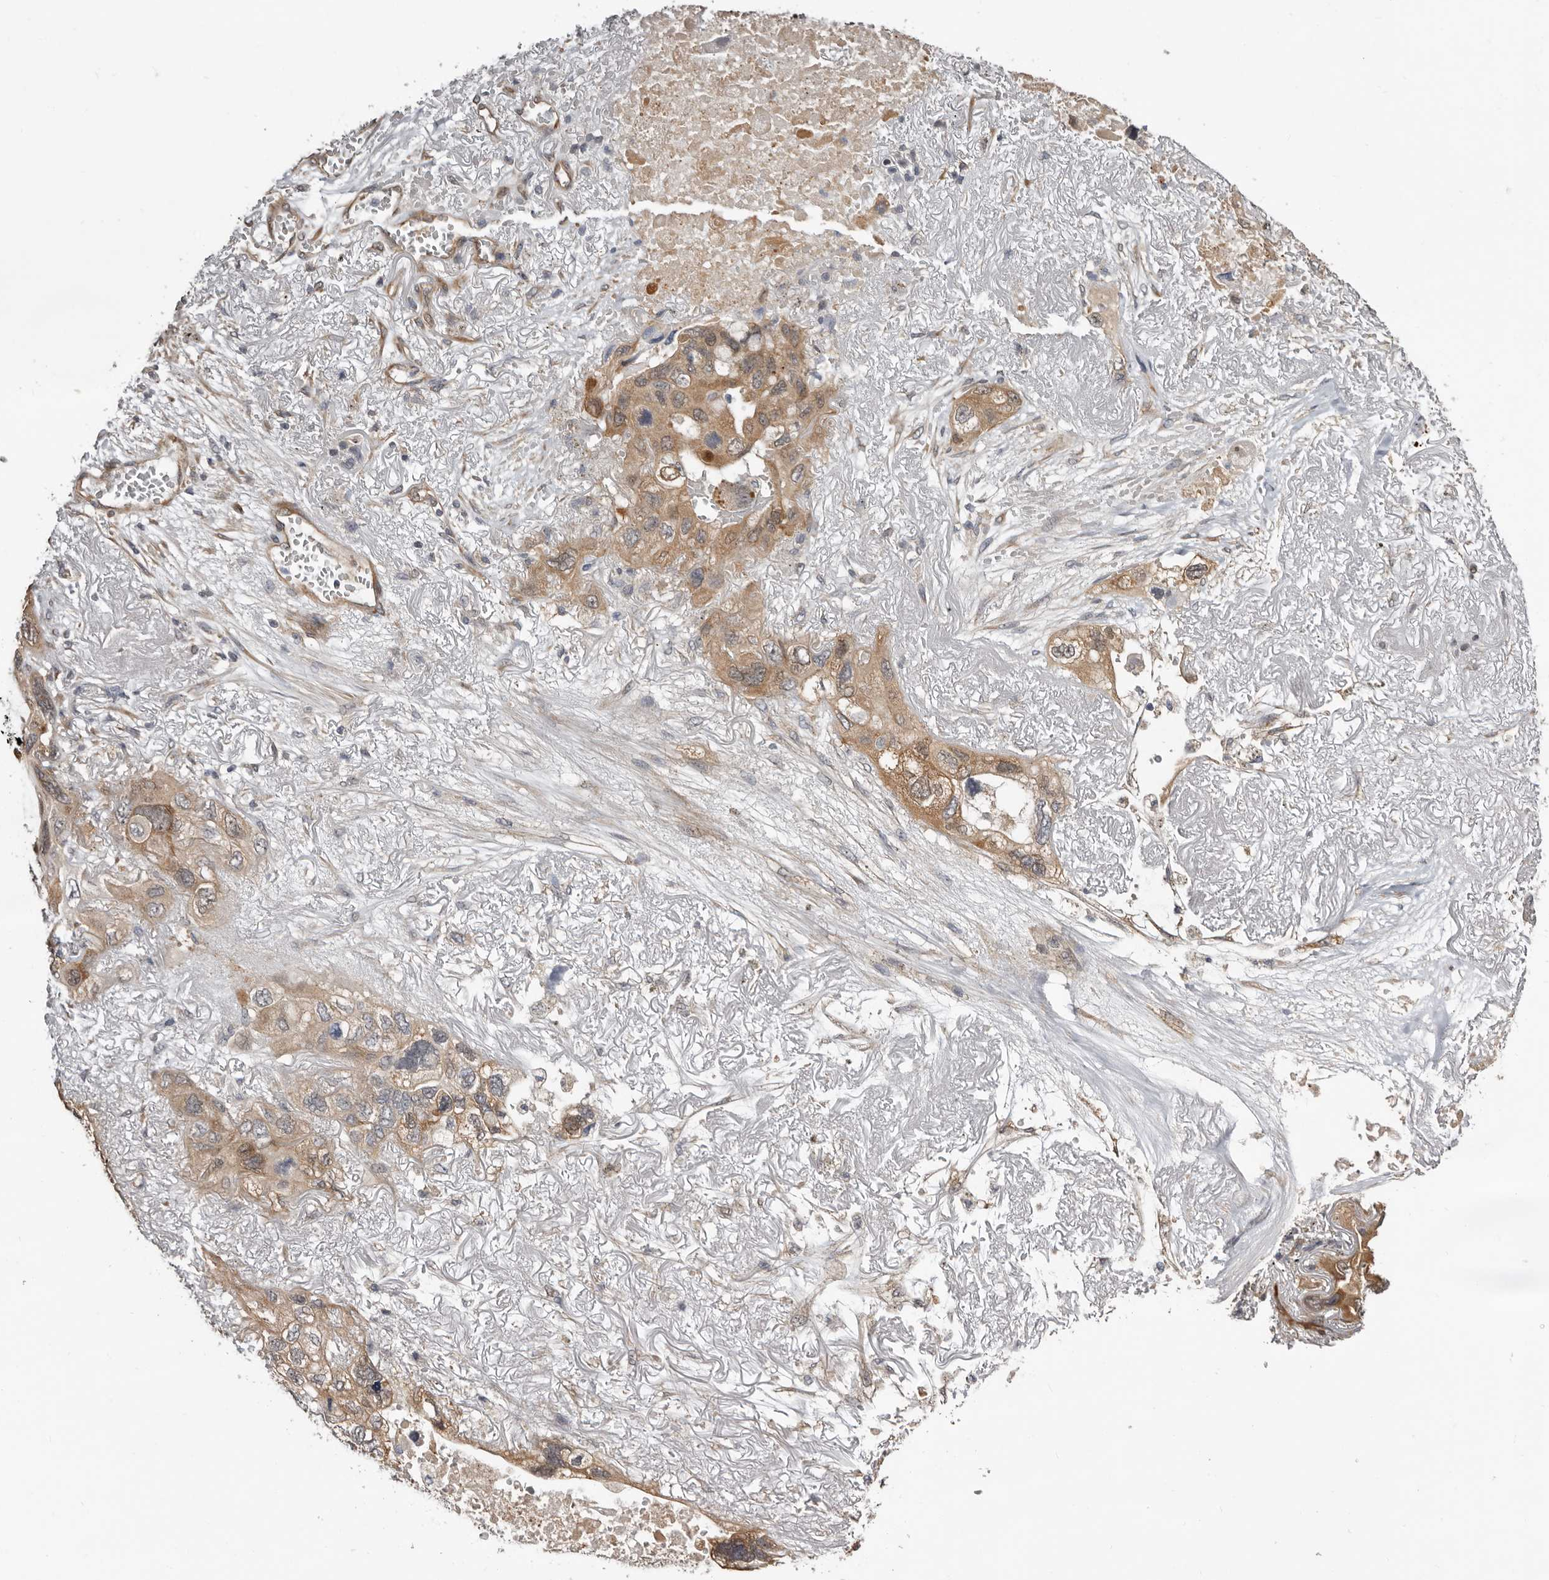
{"staining": {"intensity": "moderate", "quantity": ">75%", "location": "cytoplasmic/membranous"}, "tissue": "lung cancer", "cell_type": "Tumor cells", "image_type": "cancer", "snomed": [{"axis": "morphology", "description": "Squamous cell carcinoma, NOS"}, {"axis": "topography", "description": "Lung"}], "caption": "The immunohistochemical stain labels moderate cytoplasmic/membranous expression in tumor cells of lung cancer (squamous cell carcinoma) tissue. (DAB (3,3'-diaminobenzidine) = brown stain, brightfield microscopy at high magnification).", "gene": "SBDS", "patient": {"sex": "female", "age": 73}}